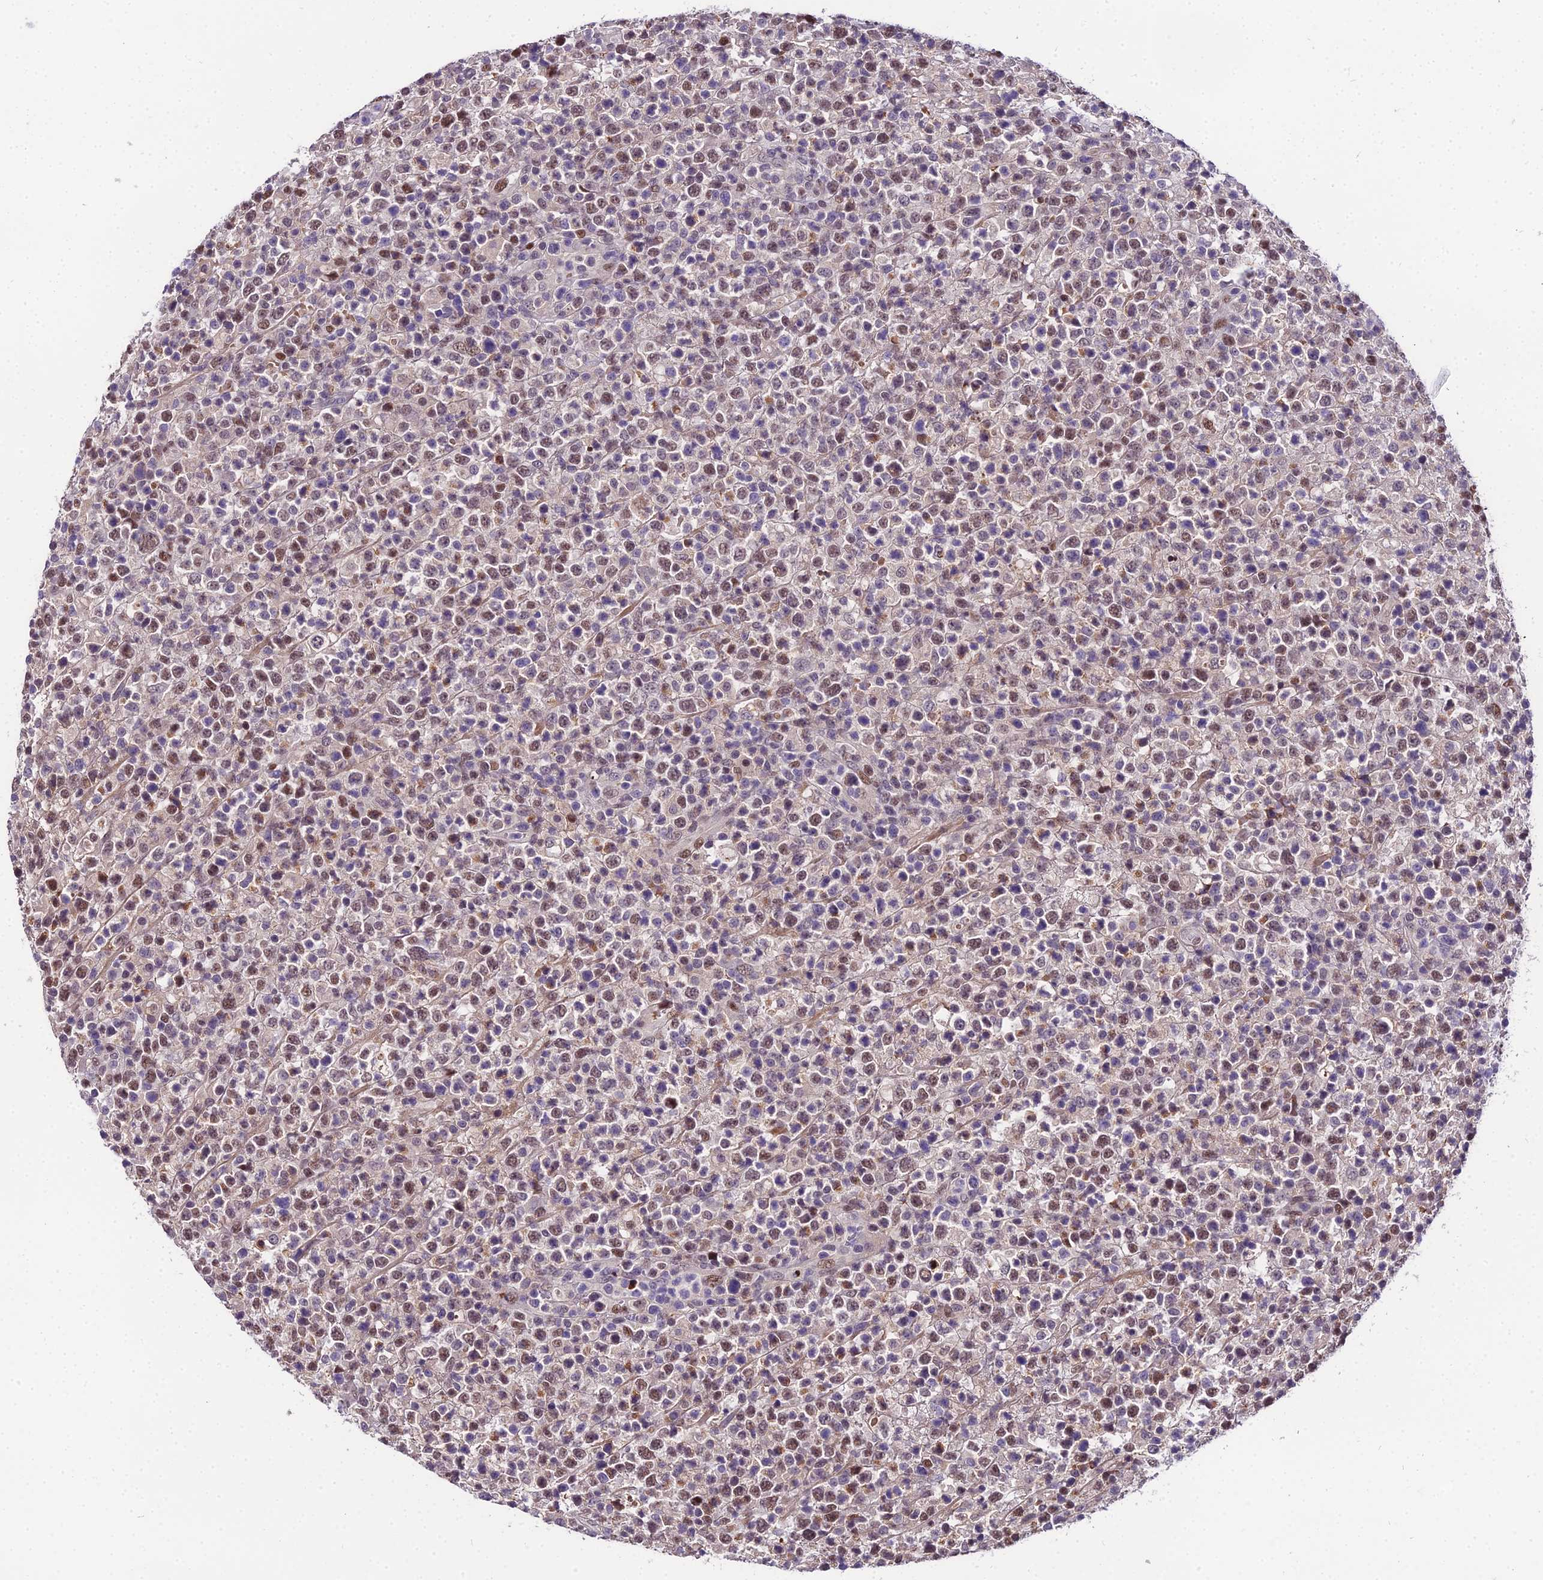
{"staining": {"intensity": "moderate", "quantity": "25%-75%", "location": "nuclear"}, "tissue": "lymphoma", "cell_type": "Tumor cells", "image_type": "cancer", "snomed": [{"axis": "morphology", "description": "Malignant lymphoma, non-Hodgkin's type, High grade"}, {"axis": "topography", "description": "Colon"}], "caption": "Moderate nuclear protein staining is appreciated in approximately 25%-75% of tumor cells in lymphoma.", "gene": "TRIML2", "patient": {"sex": "female", "age": 53}}